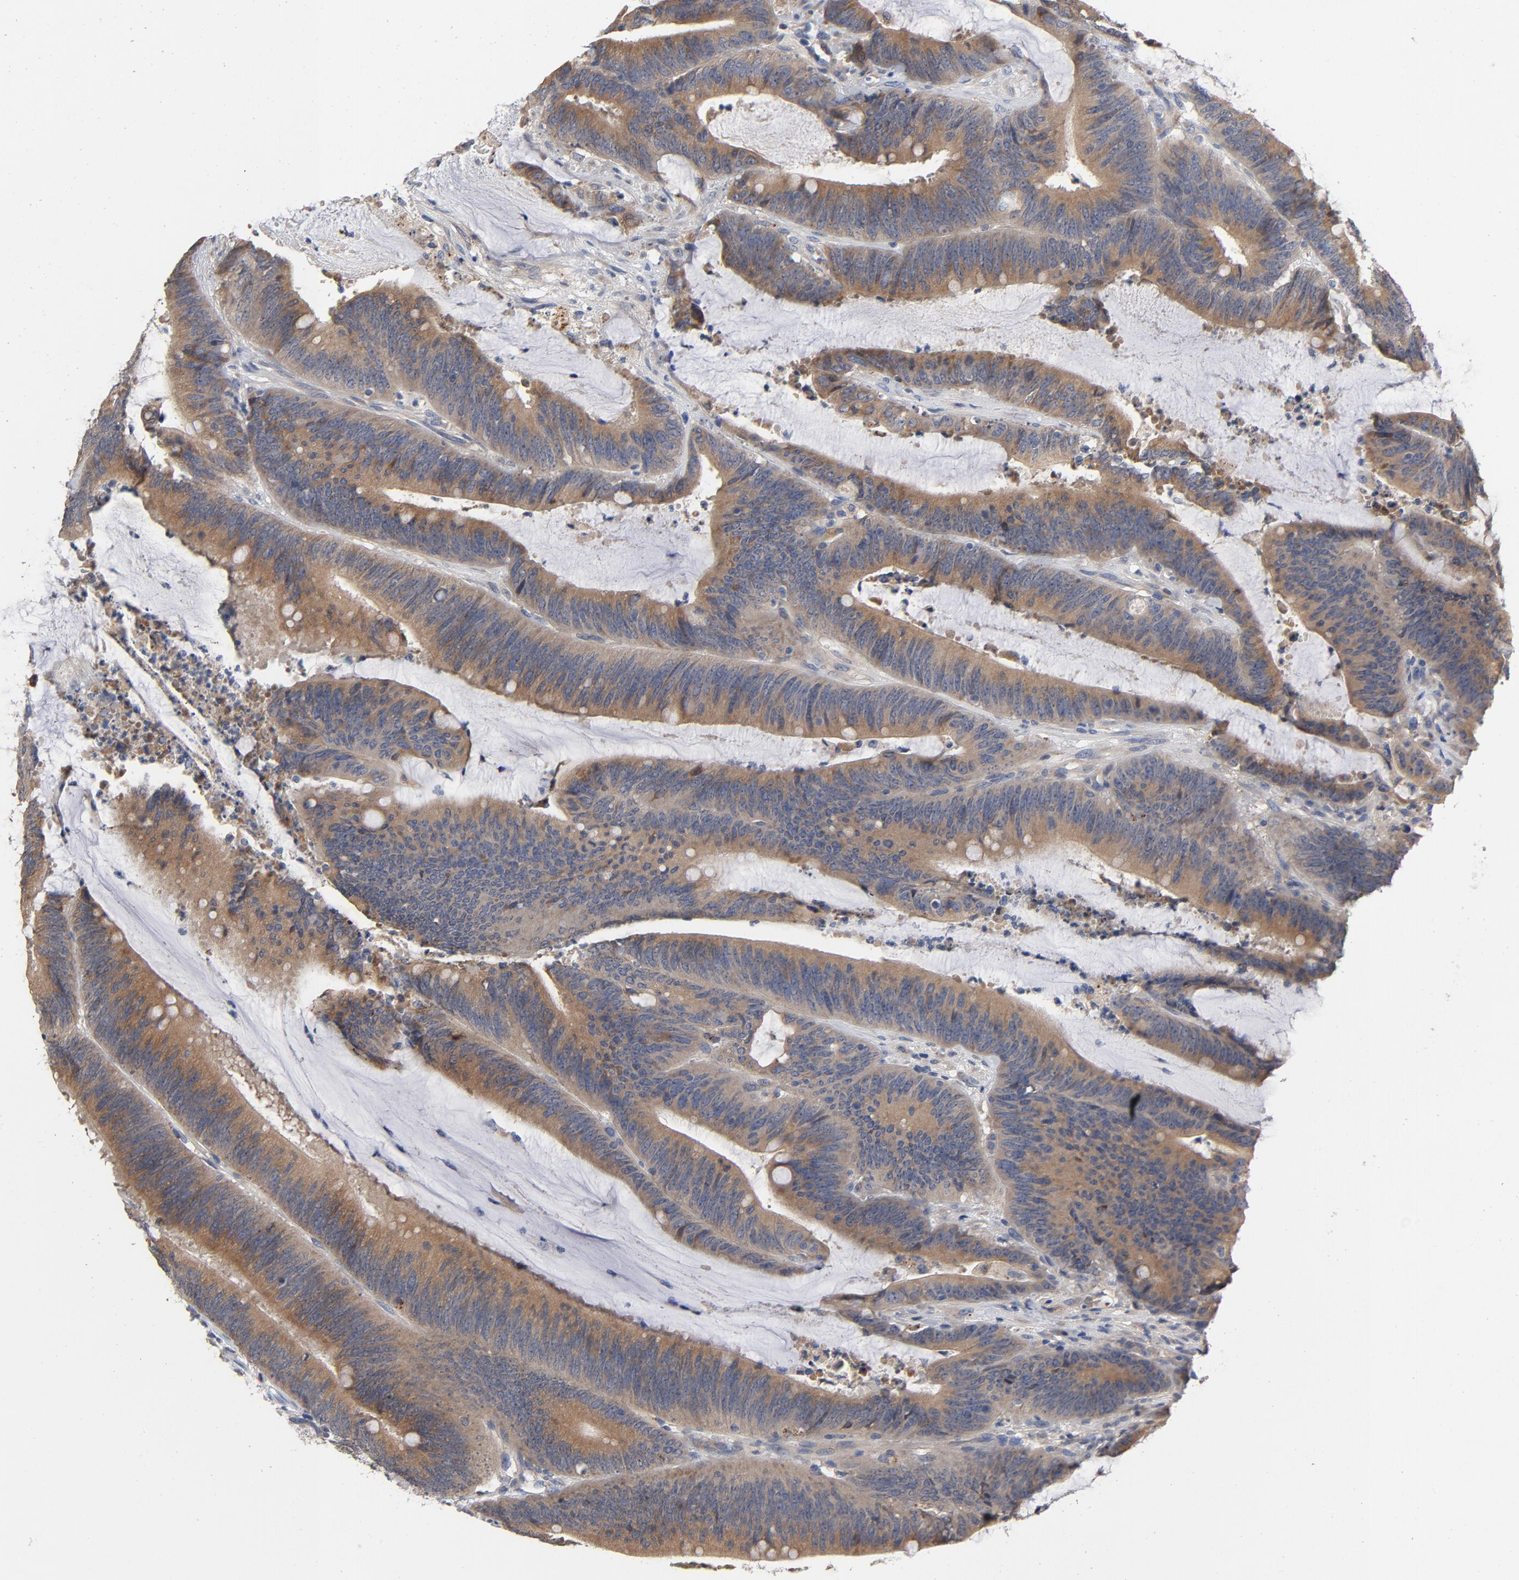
{"staining": {"intensity": "moderate", "quantity": ">75%", "location": "cytoplasmic/membranous"}, "tissue": "colorectal cancer", "cell_type": "Tumor cells", "image_type": "cancer", "snomed": [{"axis": "morphology", "description": "Adenocarcinoma, NOS"}, {"axis": "topography", "description": "Rectum"}], "caption": "Adenocarcinoma (colorectal) tissue reveals moderate cytoplasmic/membranous positivity in about >75% of tumor cells, visualized by immunohistochemistry. Immunohistochemistry (ihc) stains the protein in brown and the nuclei are stained blue.", "gene": "CCDC134", "patient": {"sex": "female", "age": 66}}